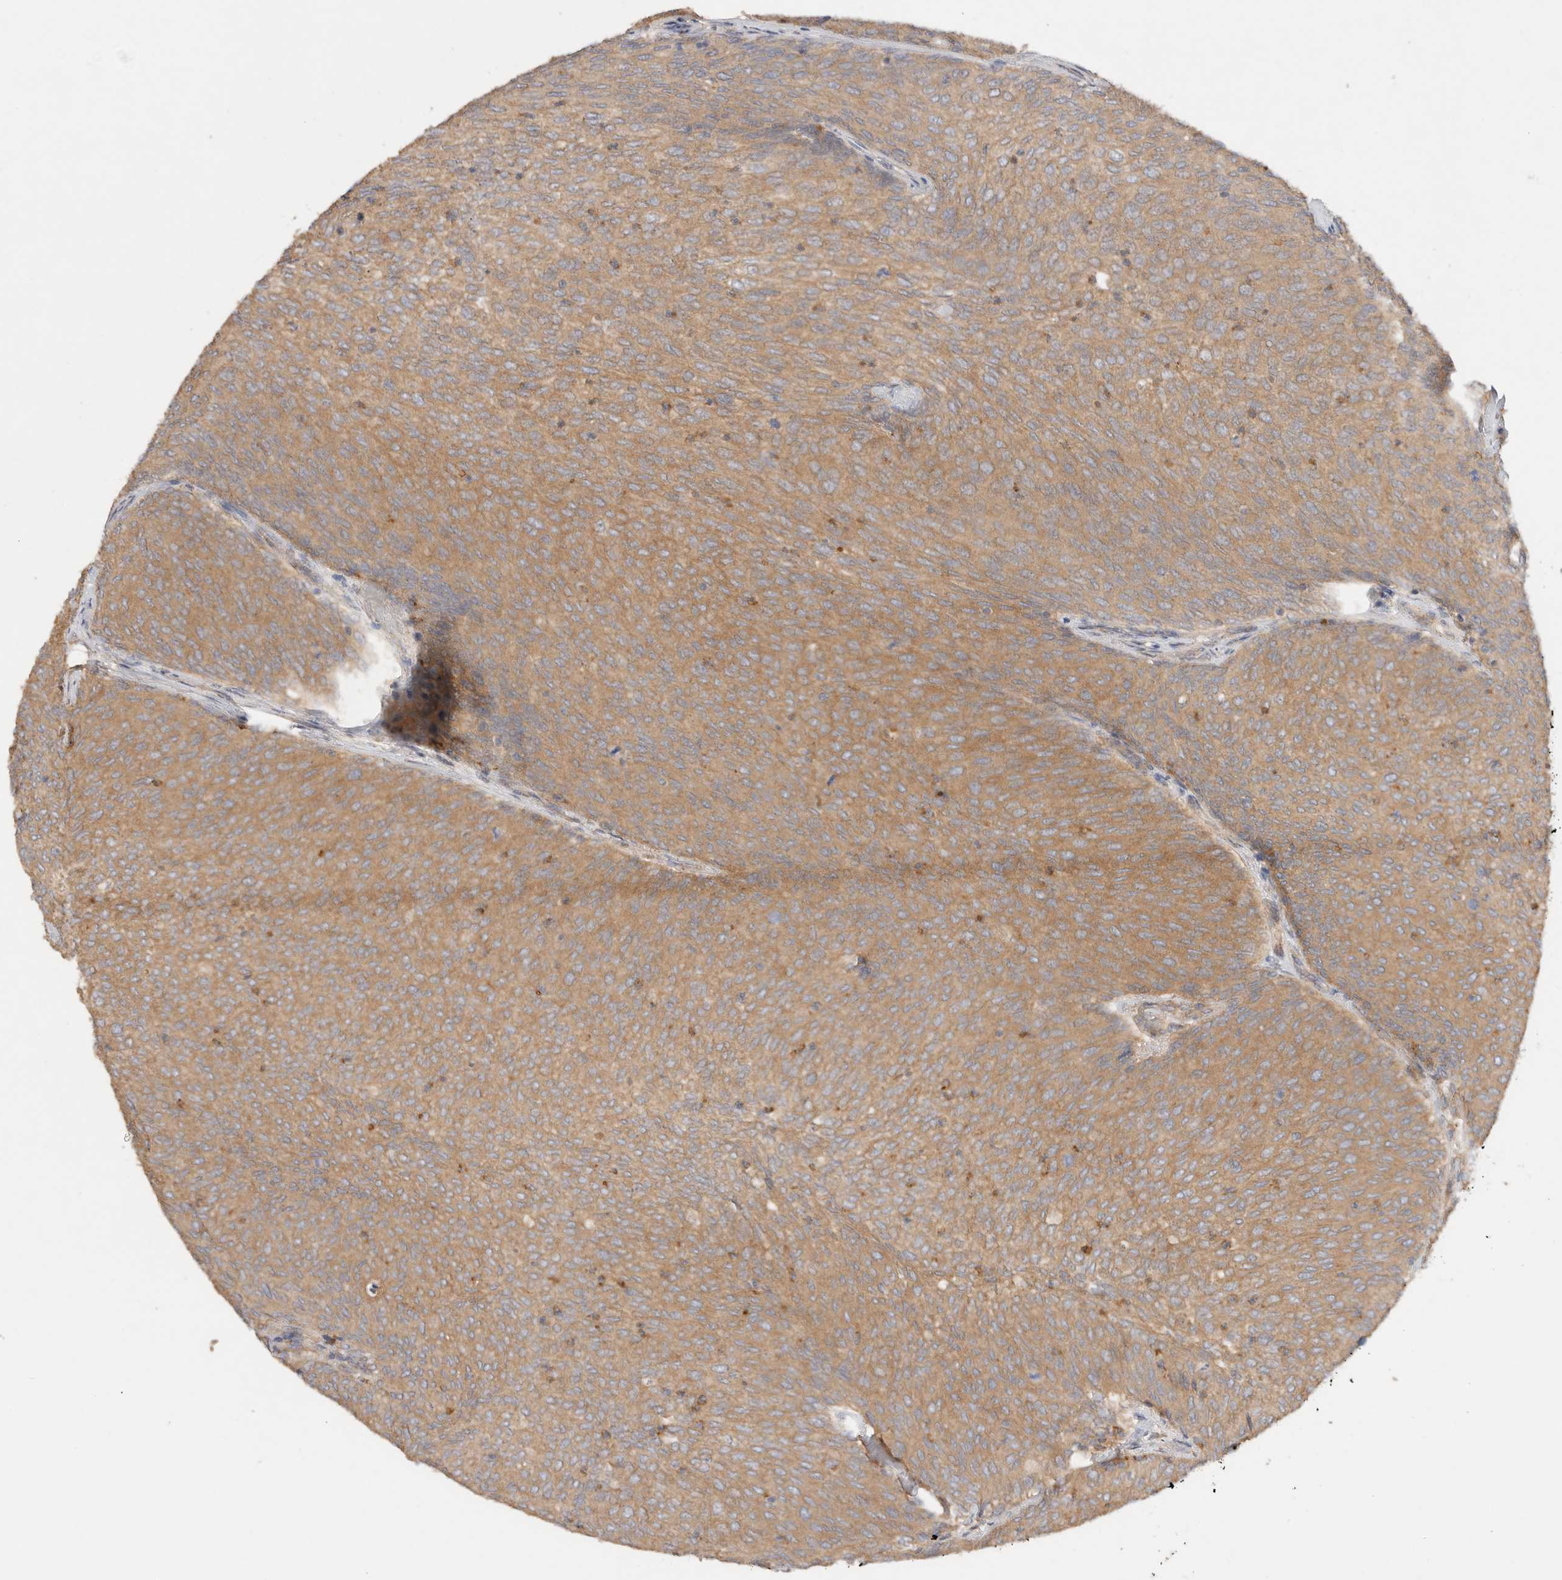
{"staining": {"intensity": "moderate", "quantity": ">75%", "location": "cytoplasmic/membranous"}, "tissue": "urothelial cancer", "cell_type": "Tumor cells", "image_type": "cancer", "snomed": [{"axis": "morphology", "description": "Urothelial carcinoma, Low grade"}, {"axis": "topography", "description": "Urinary bladder"}], "caption": "This is an image of immunohistochemistry staining of urothelial cancer, which shows moderate positivity in the cytoplasmic/membranous of tumor cells.", "gene": "SGK3", "patient": {"sex": "female", "age": 79}}